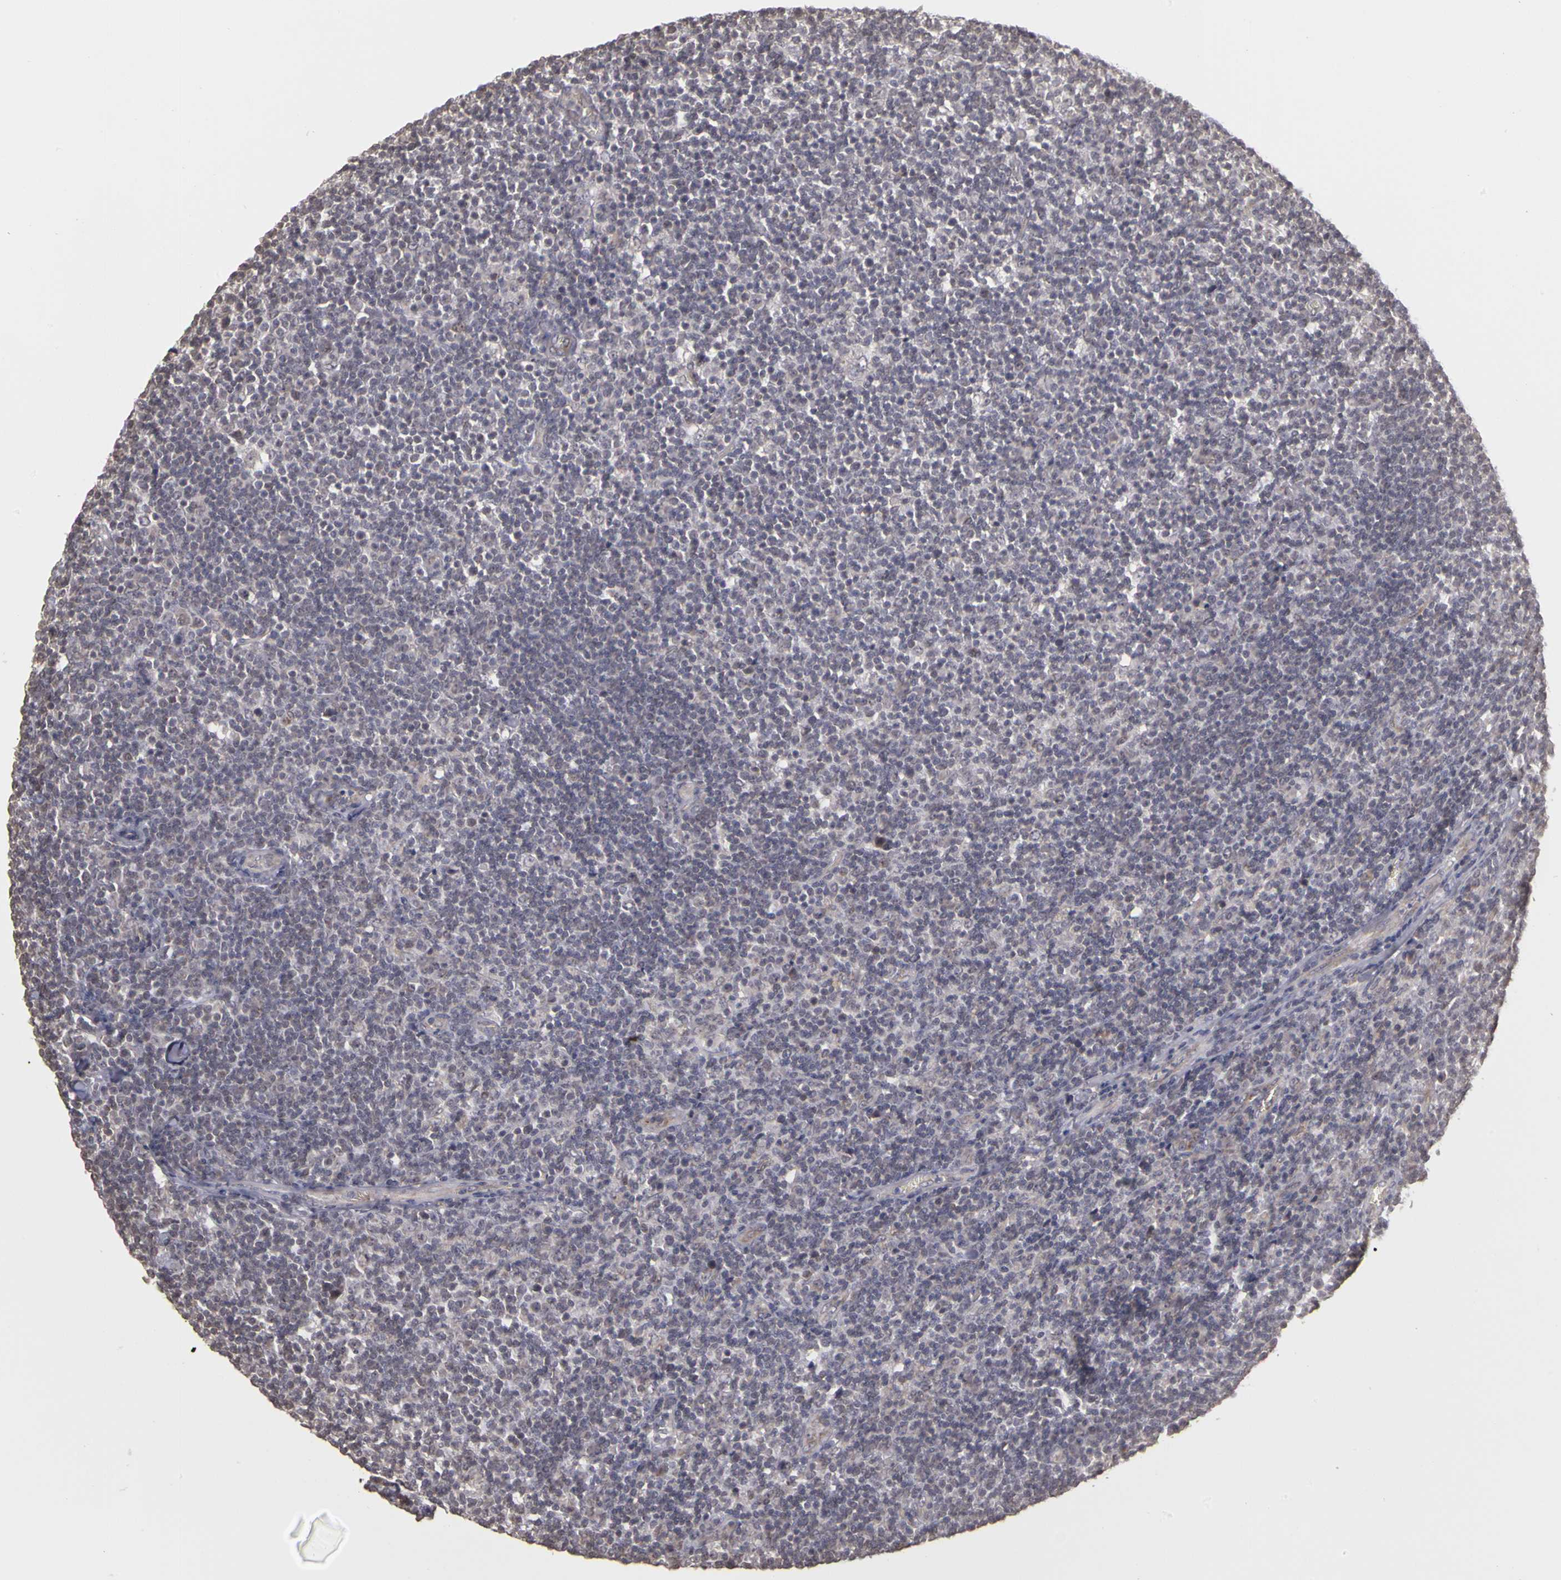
{"staining": {"intensity": "negative", "quantity": "none", "location": "none"}, "tissue": "lymphoma", "cell_type": "Tumor cells", "image_type": "cancer", "snomed": [{"axis": "morphology", "description": "Malignant lymphoma, non-Hodgkin's type, Low grade"}, {"axis": "topography", "description": "Lymph node"}], "caption": "This is an immunohistochemistry (IHC) micrograph of malignant lymphoma, non-Hodgkin's type (low-grade). There is no positivity in tumor cells.", "gene": "FRMD7", "patient": {"sex": "male", "age": 74}}